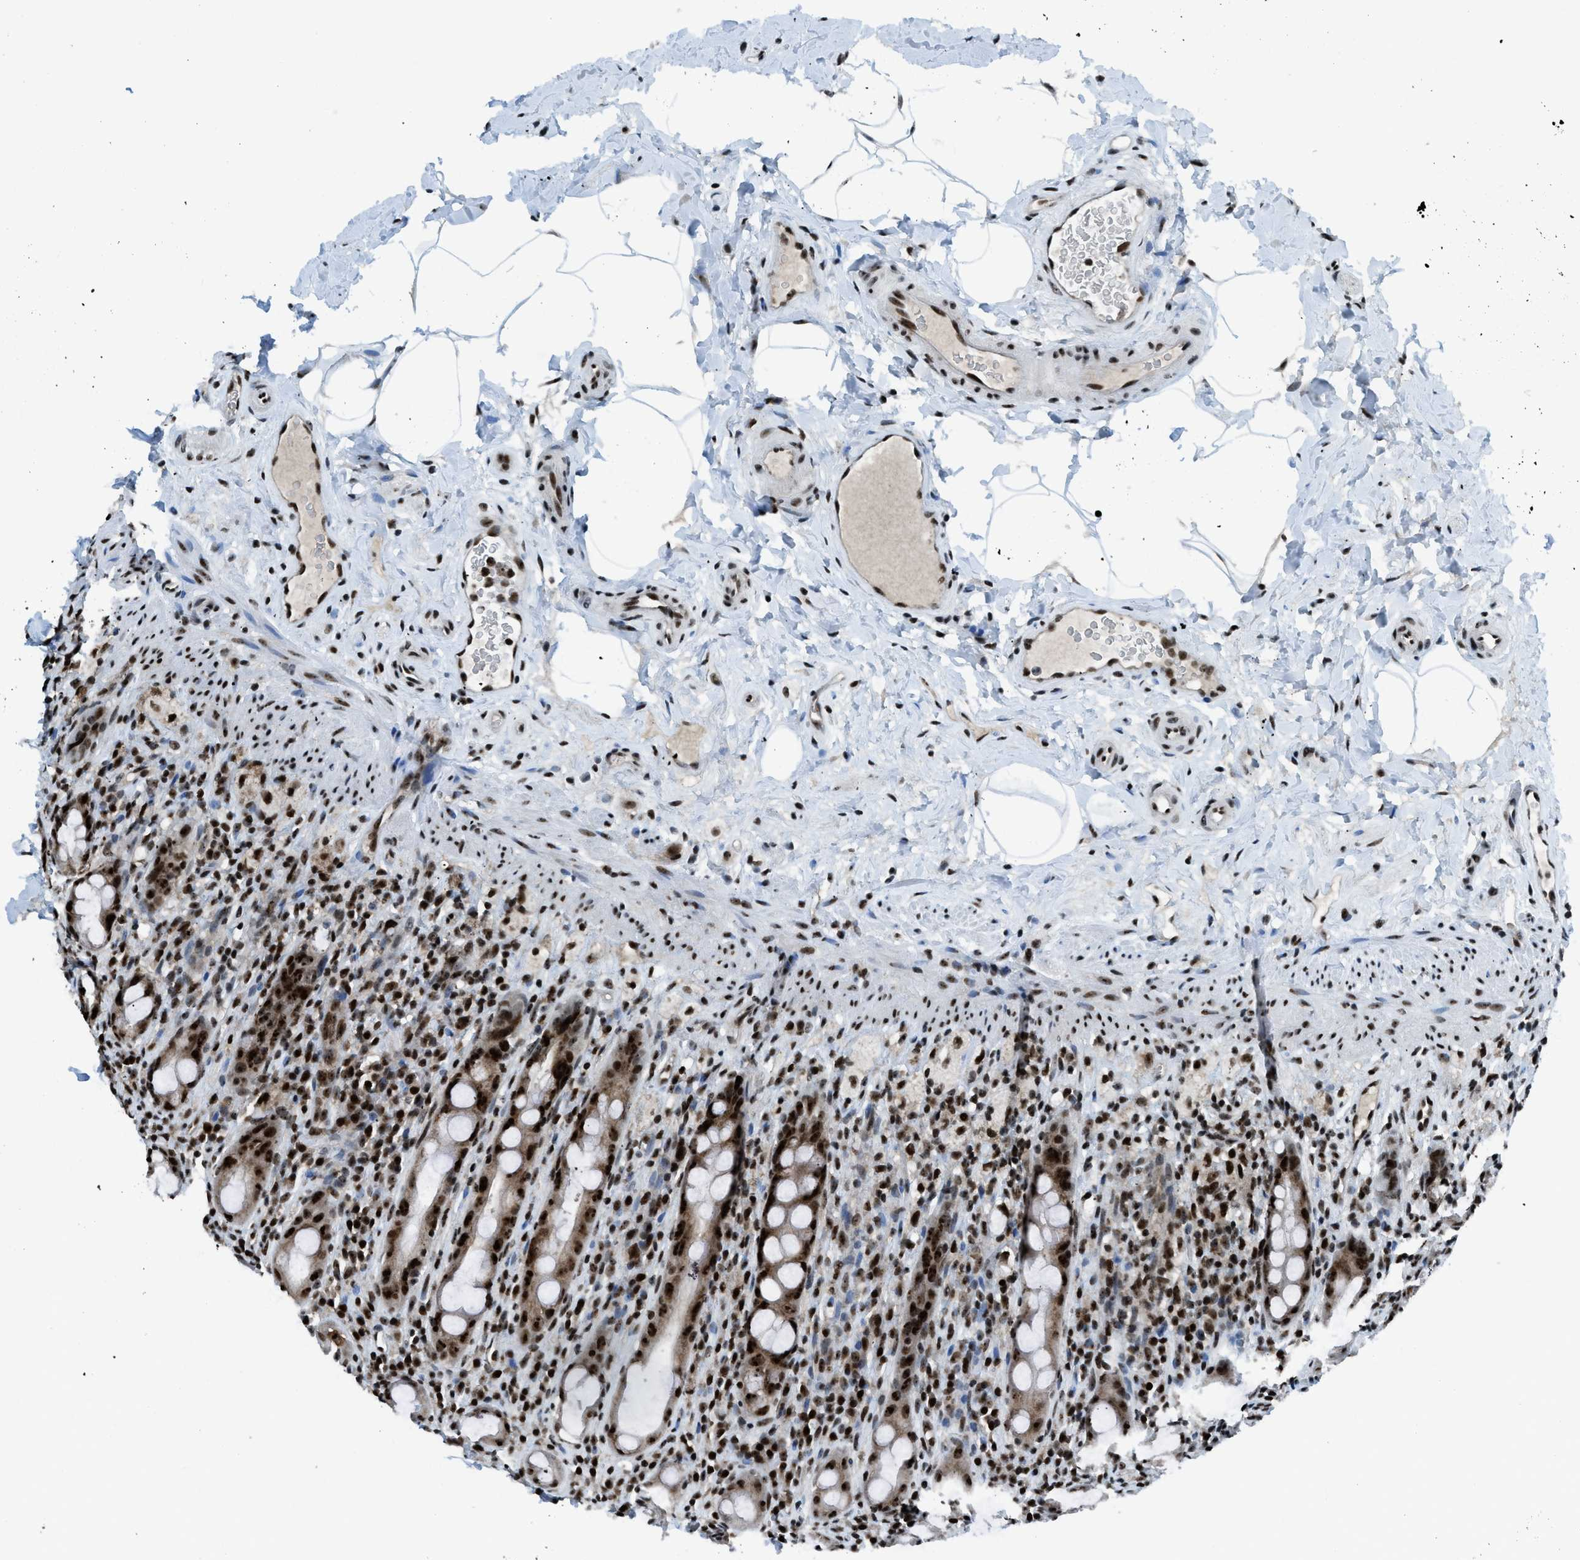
{"staining": {"intensity": "strong", "quantity": ">75%", "location": "nuclear"}, "tissue": "rectum", "cell_type": "Glandular cells", "image_type": "normal", "snomed": [{"axis": "morphology", "description": "Normal tissue, NOS"}, {"axis": "topography", "description": "Rectum"}], "caption": "Normal rectum was stained to show a protein in brown. There is high levels of strong nuclear positivity in approximately >75% of glandular cells.", "gene": "RAD51B", "patient": {"sex": "male", "age": 44}}